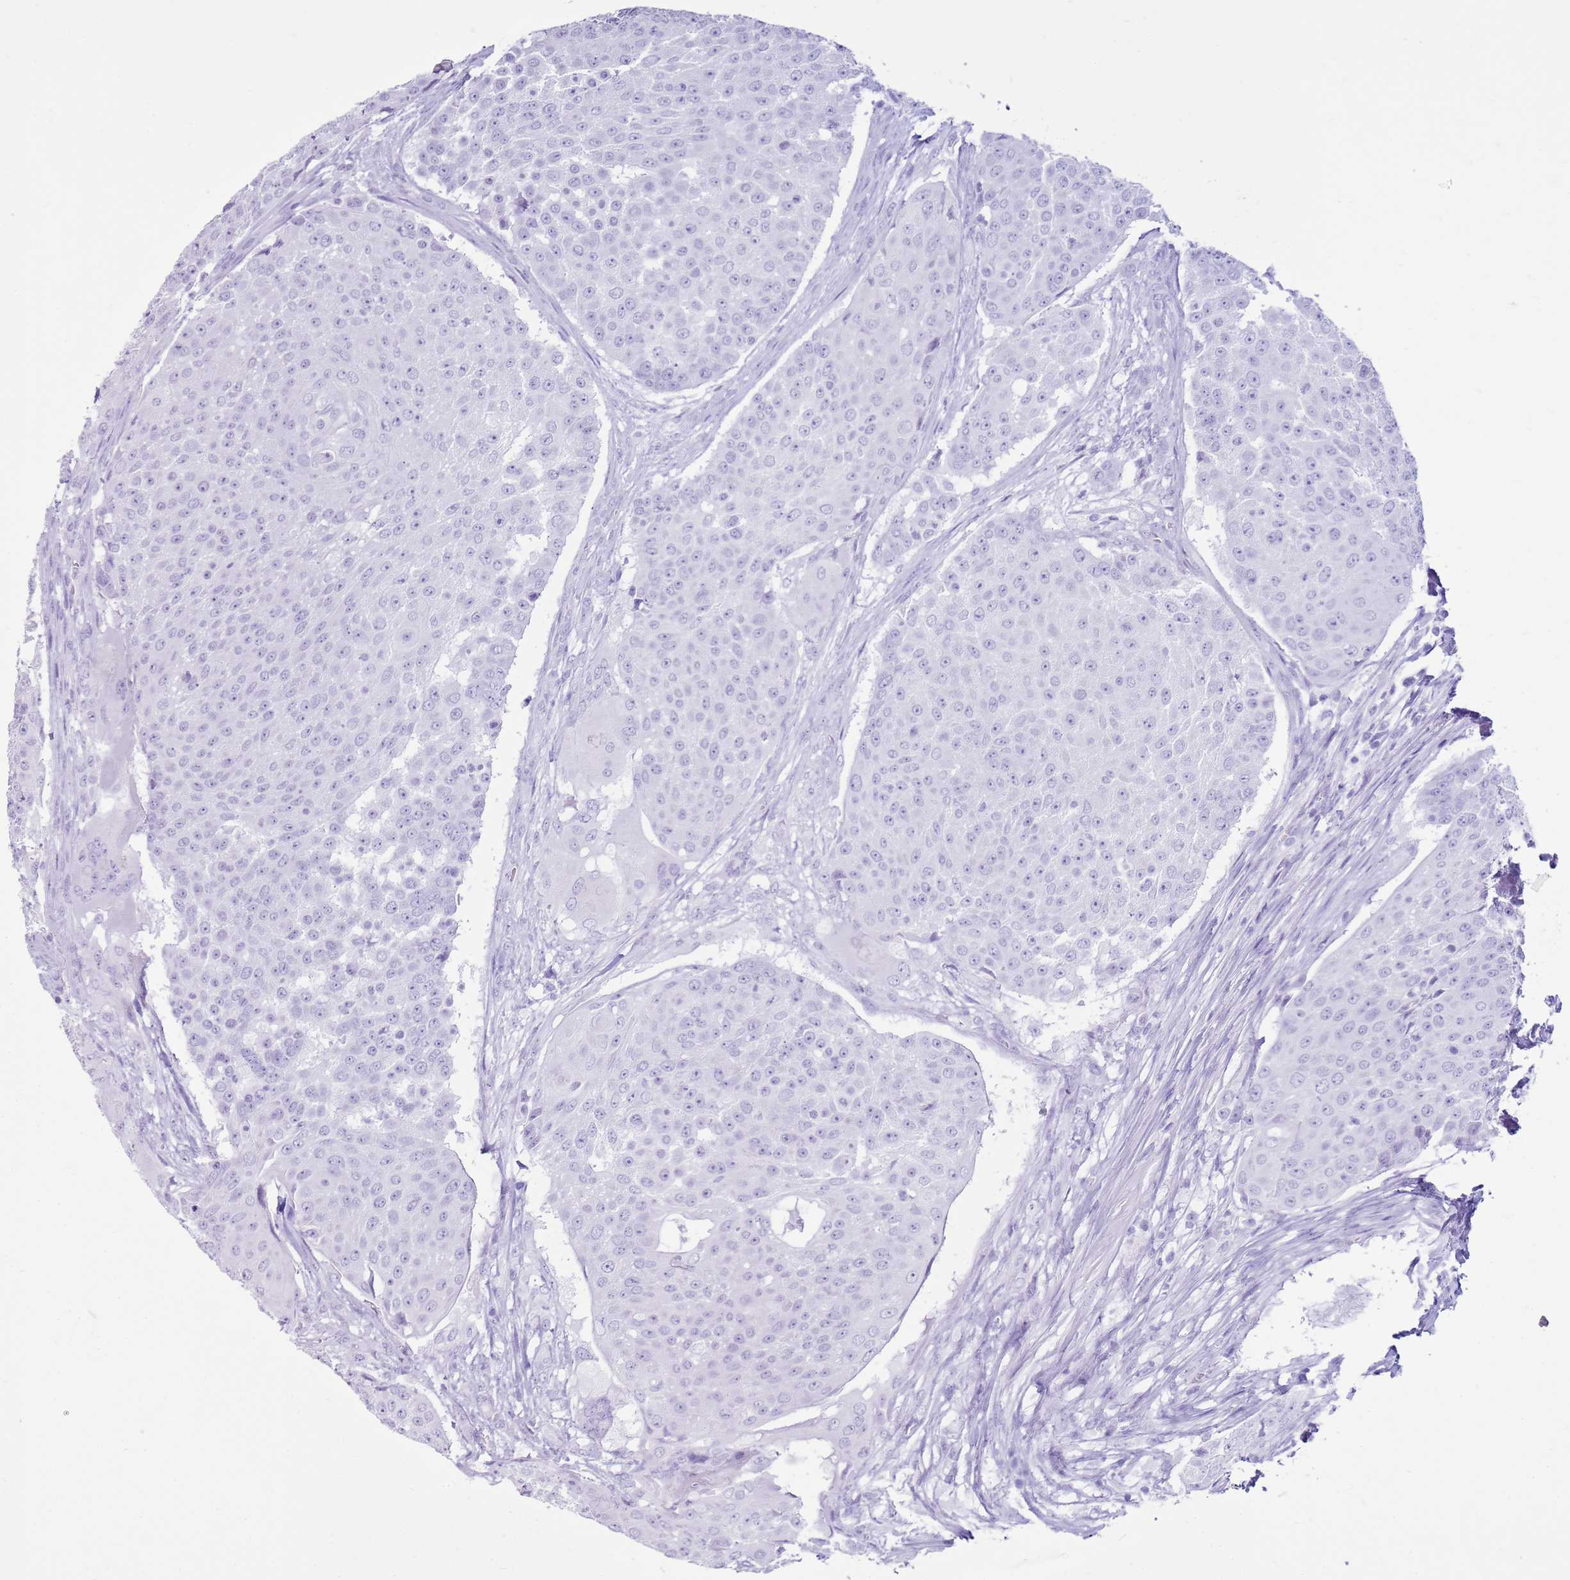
{"staining": {"intensity": "negative", "quantity": "none", "location": "none"}, "tissue": "urothelial cancer", "cell_type": "Tumor cells", "image_type": "cancer", "snomed": [{"axis": "morphology", "description": "Urothelial carcinoma, High grade"}, {"axis": "topography", "description": "Urinary bladder"}], "caption": "High magnification brightfield microscopy of high-grade urothelial carcinoma stained with DAB (brown) and counterstained with hematoxylin (blue): tumor cells show no significant expression.", "gene": "CA8", "patient": {"sex": "female", "age": 63}}